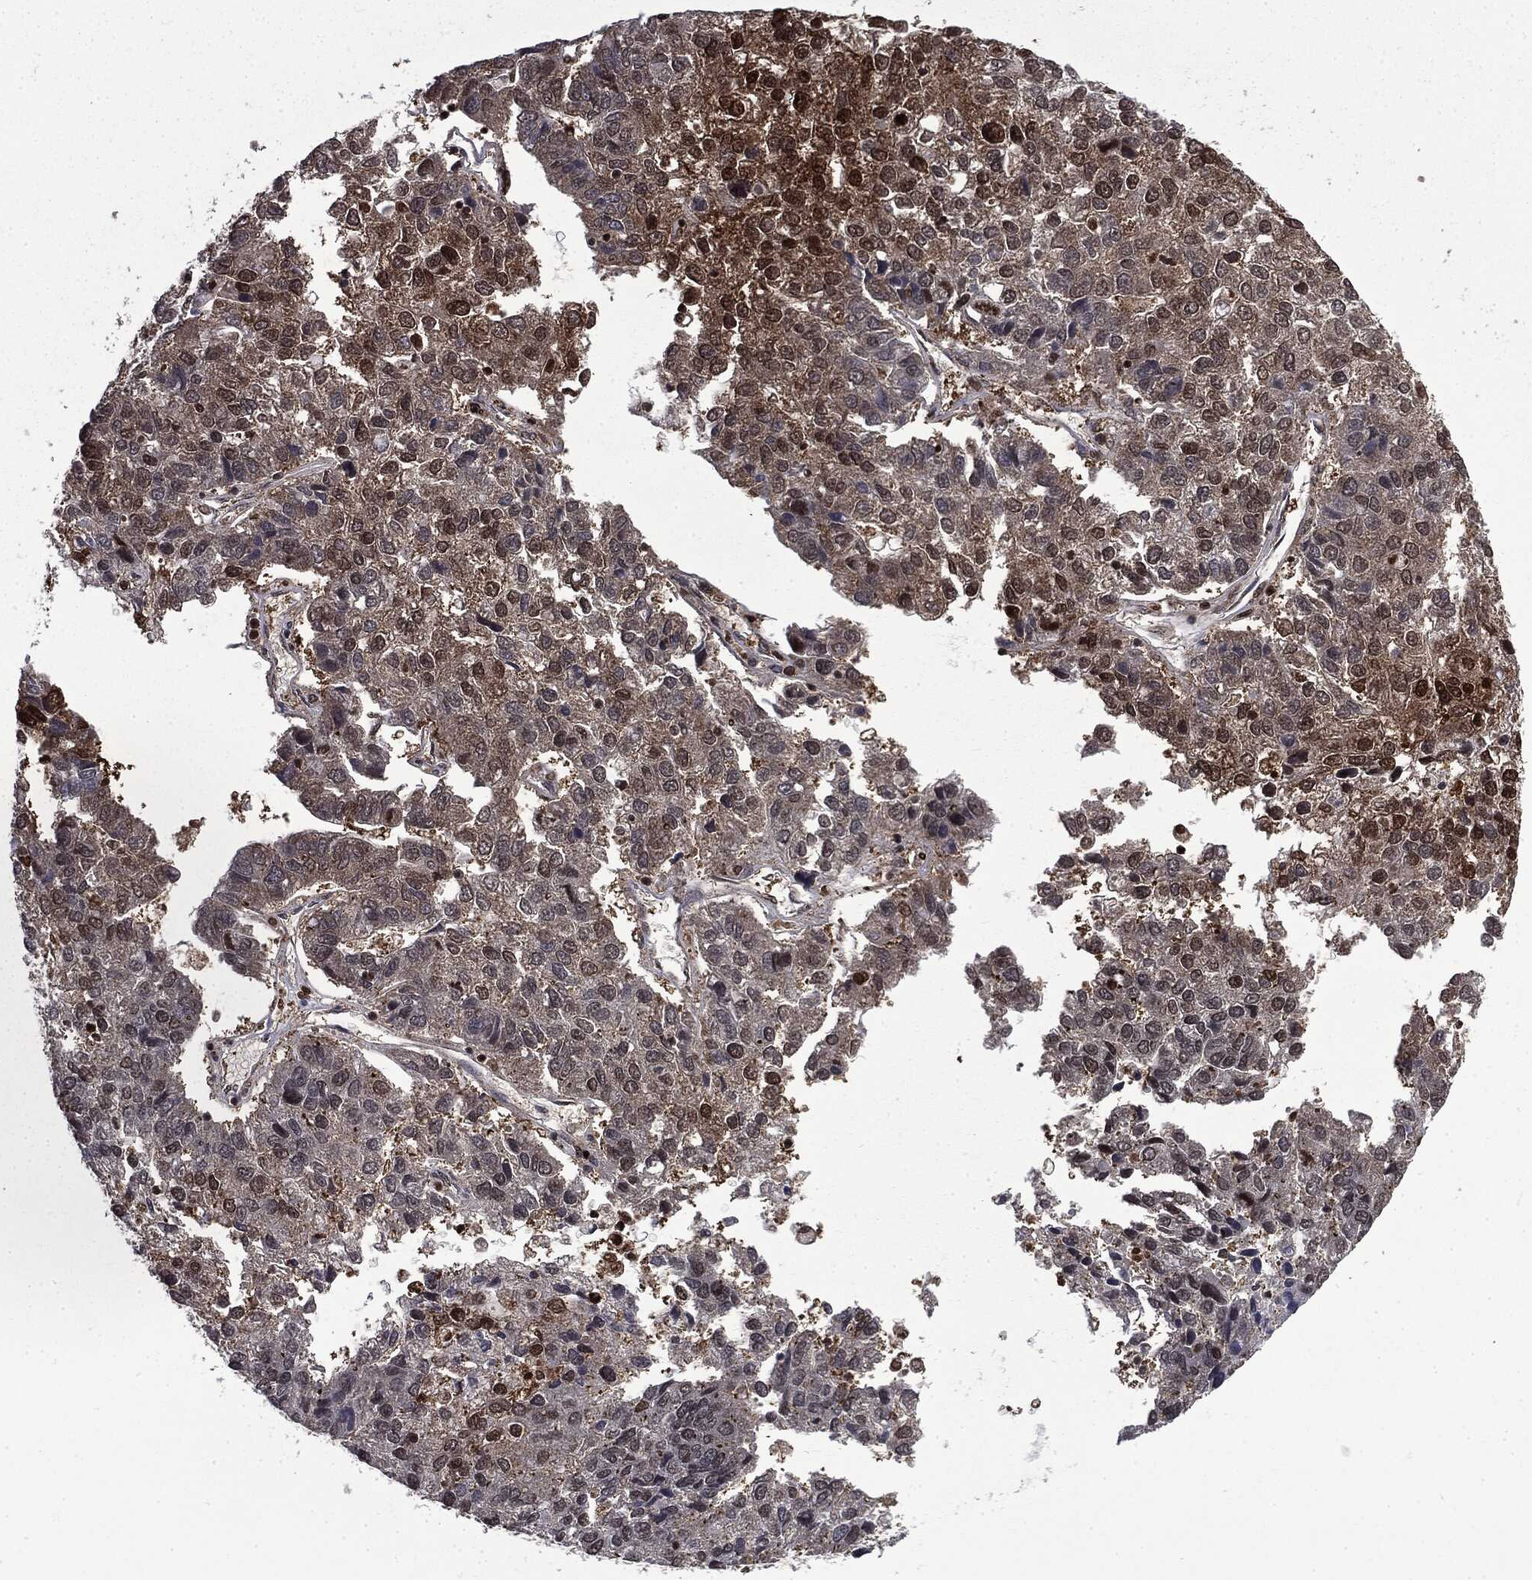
{"staining": {"intensity": "negative", "quantity": "none", "location": "none"}, "tissue": "pancreatic cancer", "cell_type": "Tumor cells", "image_type": "cancer", "snomed": [{"axis": "morphology", "description": "Adenocarcinoma, NOS"}, {"axis": "topography", "description": "Pancreas"}], "caption": "IHC photomicrograph of neoplastic tissue: human adenocarcinoma (pancreatic) stained with DAB (3,3'-diaminobenzidine) shows no significant protein expression in tumor cells.", "gene": "GPI", "patient": {"sex": "female", "age": 61}}